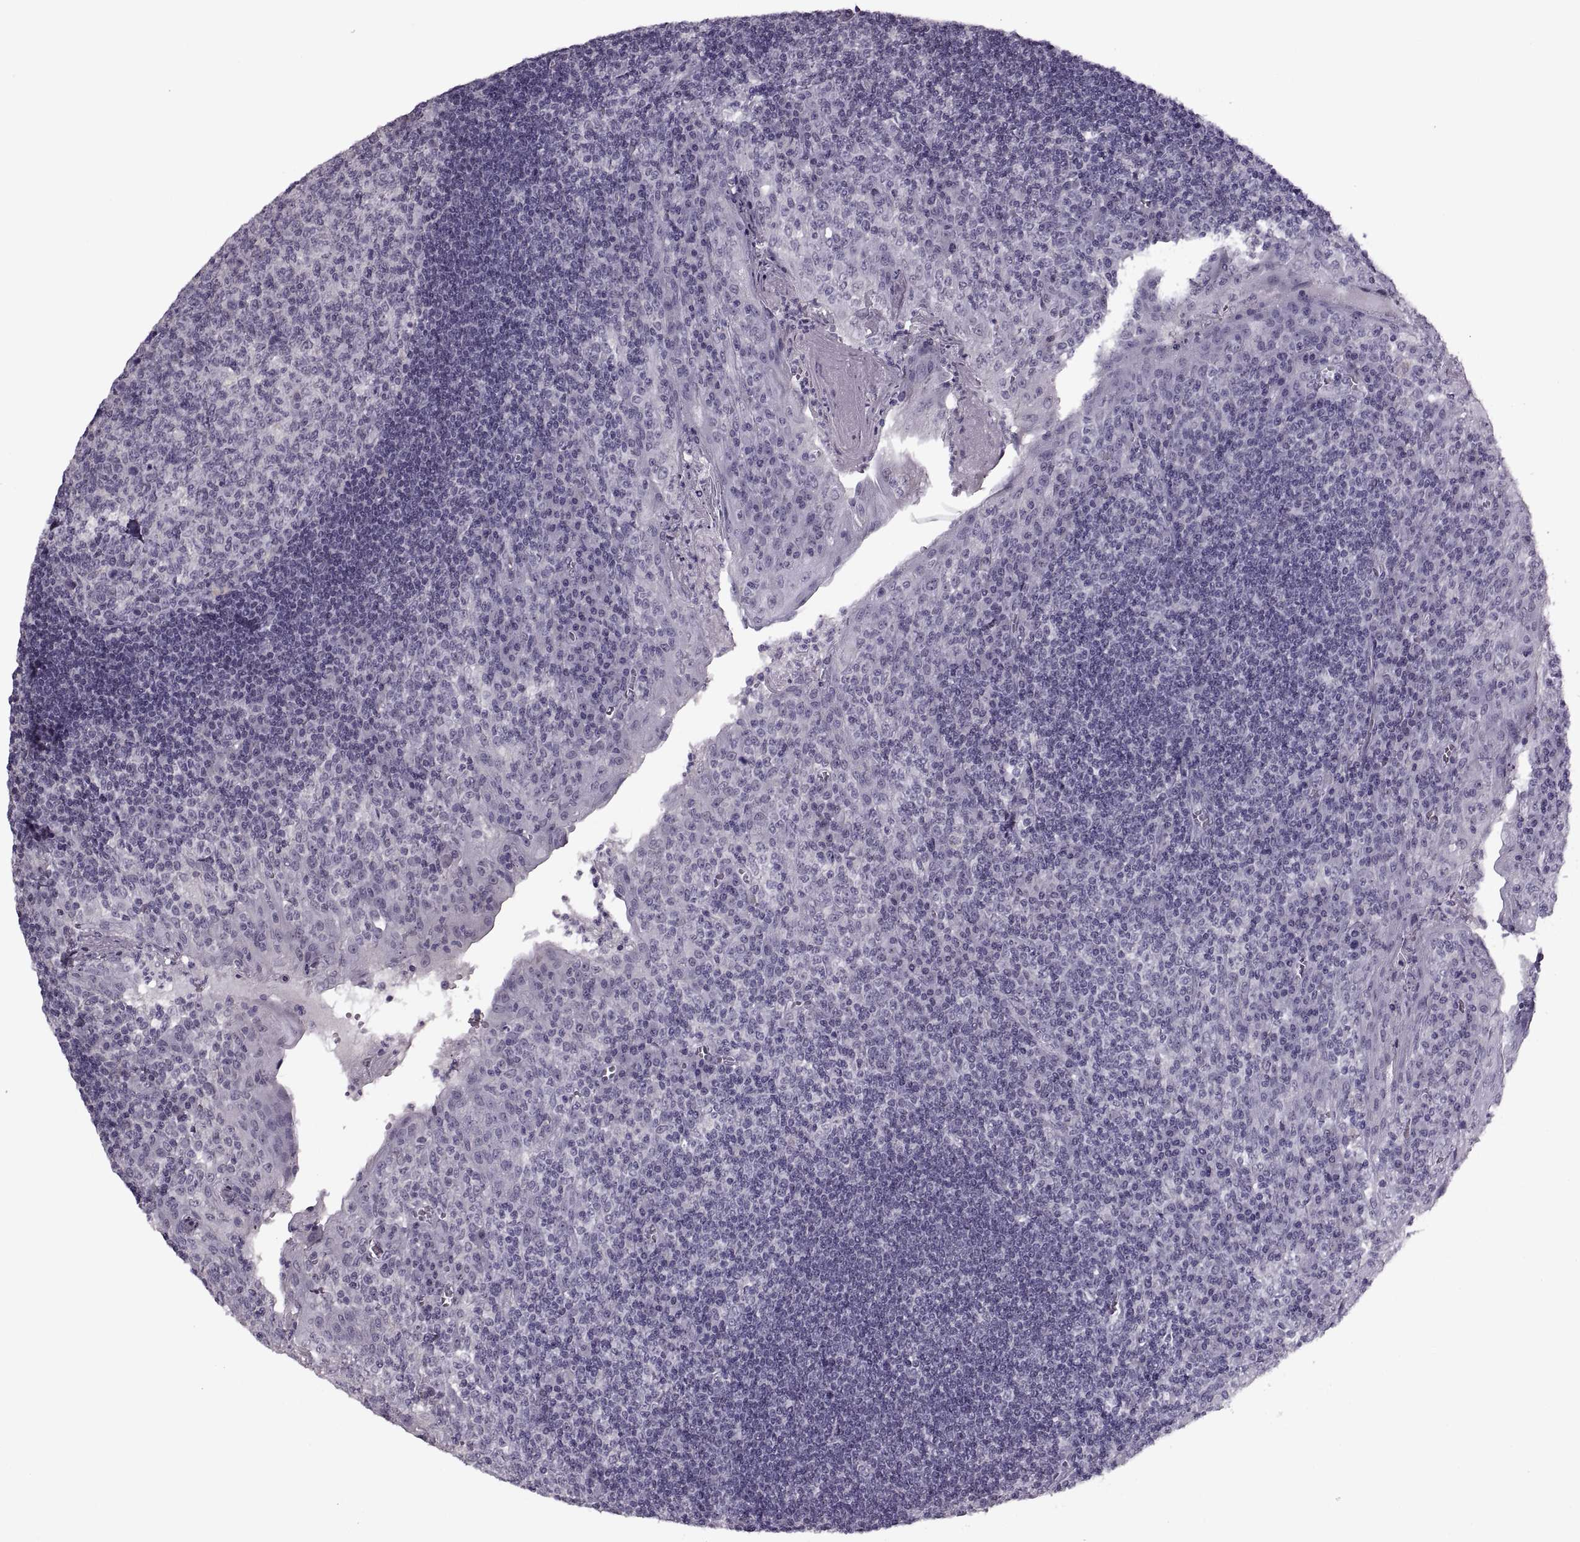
{"staining": {"intensity": "negative", "quantity": "none", "location": "none"}, "tissue": "tonsil", "cell_type": "Germinal center cells", "image_type": "normal", "snomed": [{"axis": "morphology", "description": "Normal tissue, NOS"}, {"axis": "topography", "description": "Tonsil"}], "caption": "DAB (3,3'-diaminobenzidine) immunohistochemical staining of unremarkable tonsil shows no significant positivity in germinal center cells.", "gene": "PAGE2B", "patient": {"sex": "female", "age": 12}}